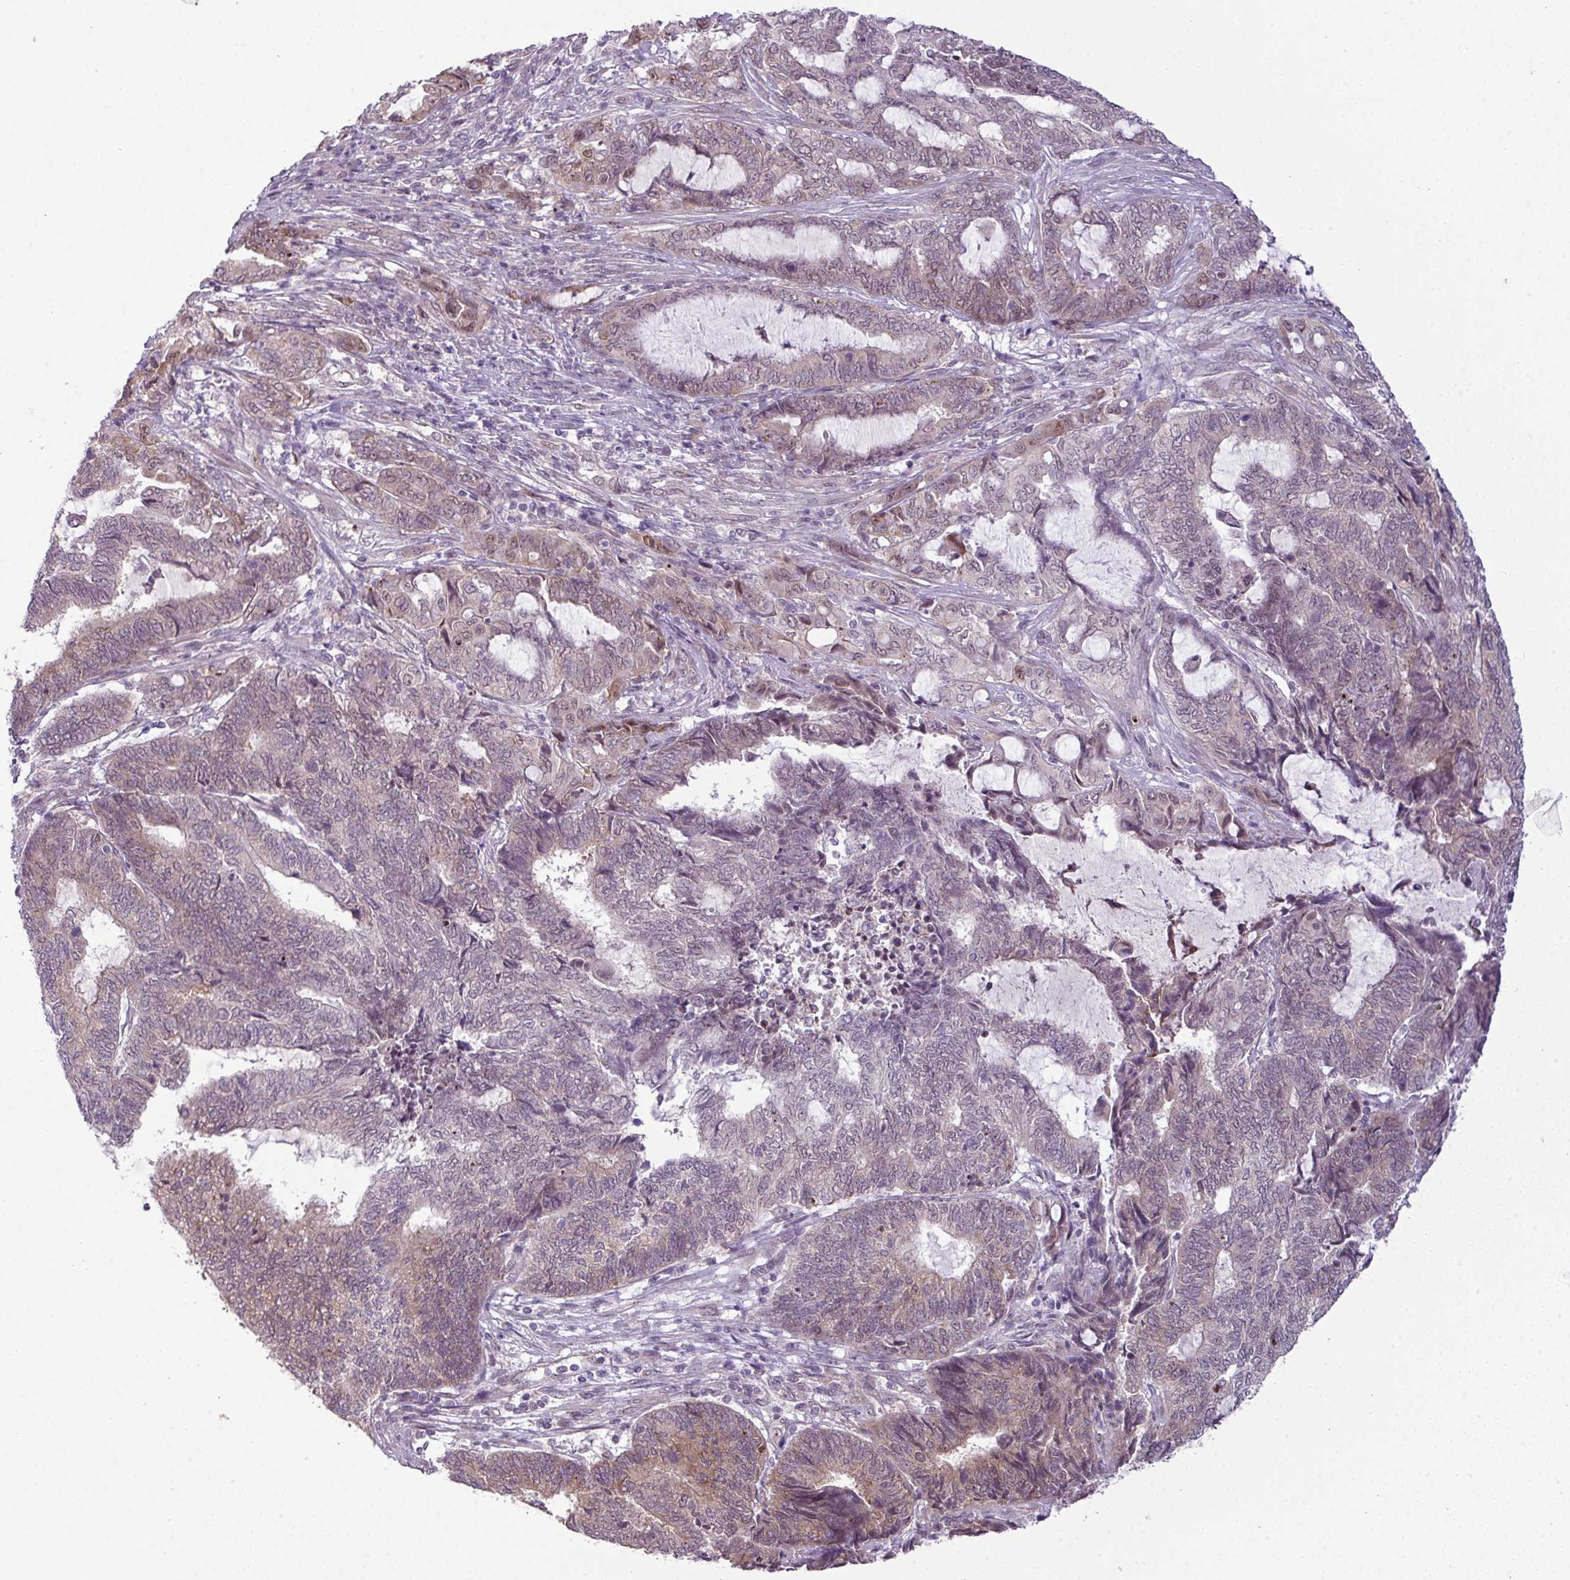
{"staining": {"intensity": "weak", "quantity": "25%-75%", "location": "cytoplasmic/membranous,nuclear"}, "tissue": "endometrial cancer", "cell_type": "Tumor cells", "image_type": "cancer", "snomed": [{"axis": "morphology", "description": "Adenocarcinoma, NOS"}, {"axis": "topography", "description": "Uterus"}, {"axis": "topography", "description": "Endometrium"}], "caption": "Tumor cells demonstrate weak cytoplasmic/membranous and nuclear staining in approximately 25%-75% of cells in adenocarcinoma (endometrial).", "gene": "MAK16", "patient": {"sex": "female", "age": 70}}